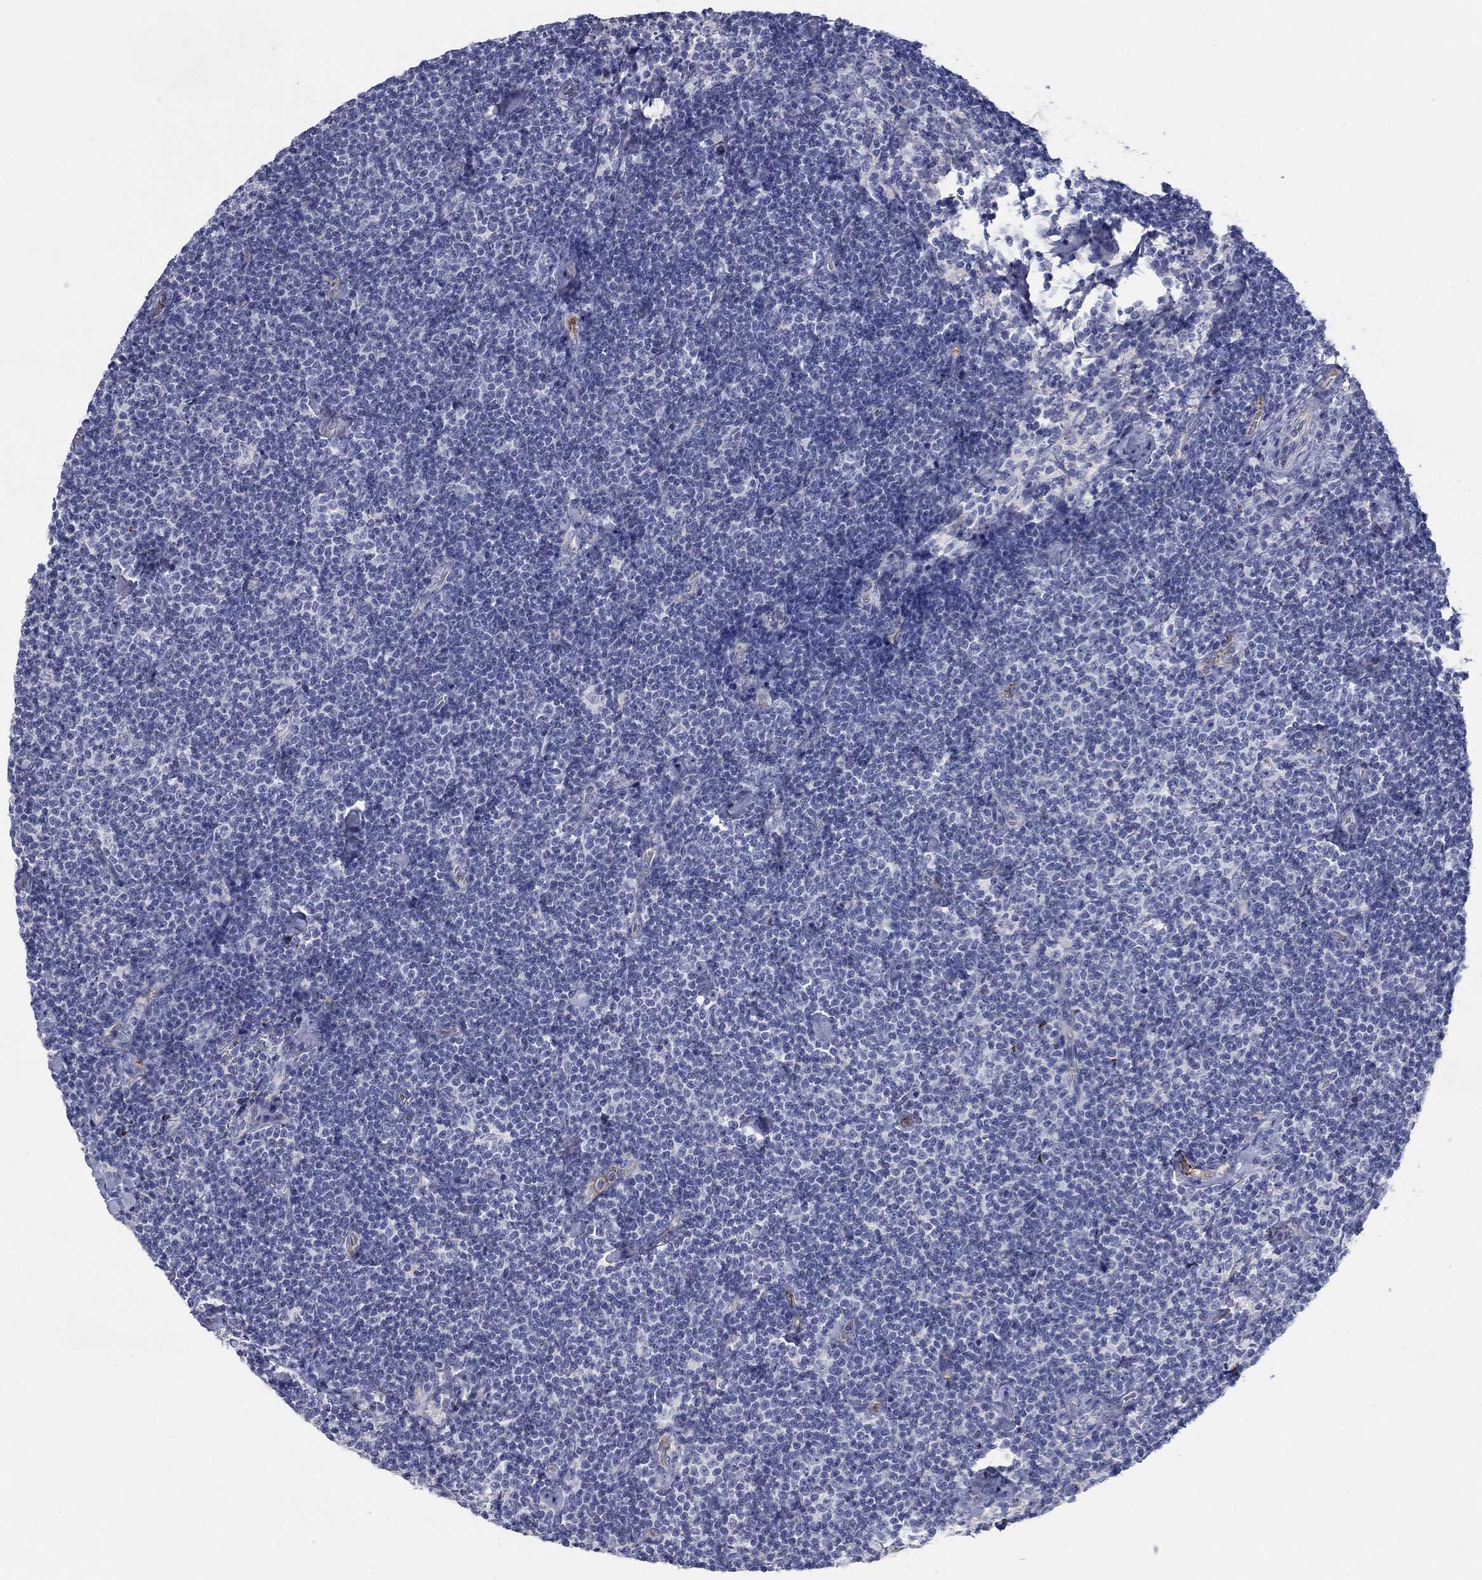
{"staining": {"intensity": "negative", "quantity": "none", "location": "none"}, "tissue": "lymphoma", "cell_type": "Tumor cells", "image_type": "cancer", "snomed": [{"axis": "morphology", "description": "Malignant lymphoma, non-Hodgkin's type, Low grade"}, {"axis": "topography", "description": "Lymph node"}], "caption": "This histopathology image is of lymphoma stained with immunohistochemistry (IHC) to label a protein in brown with the nuclei are counter-stained blue. There is no positivity in tumor cells.", "gene": "APOC3", "patient": {"sex": "male", "age": 81}}